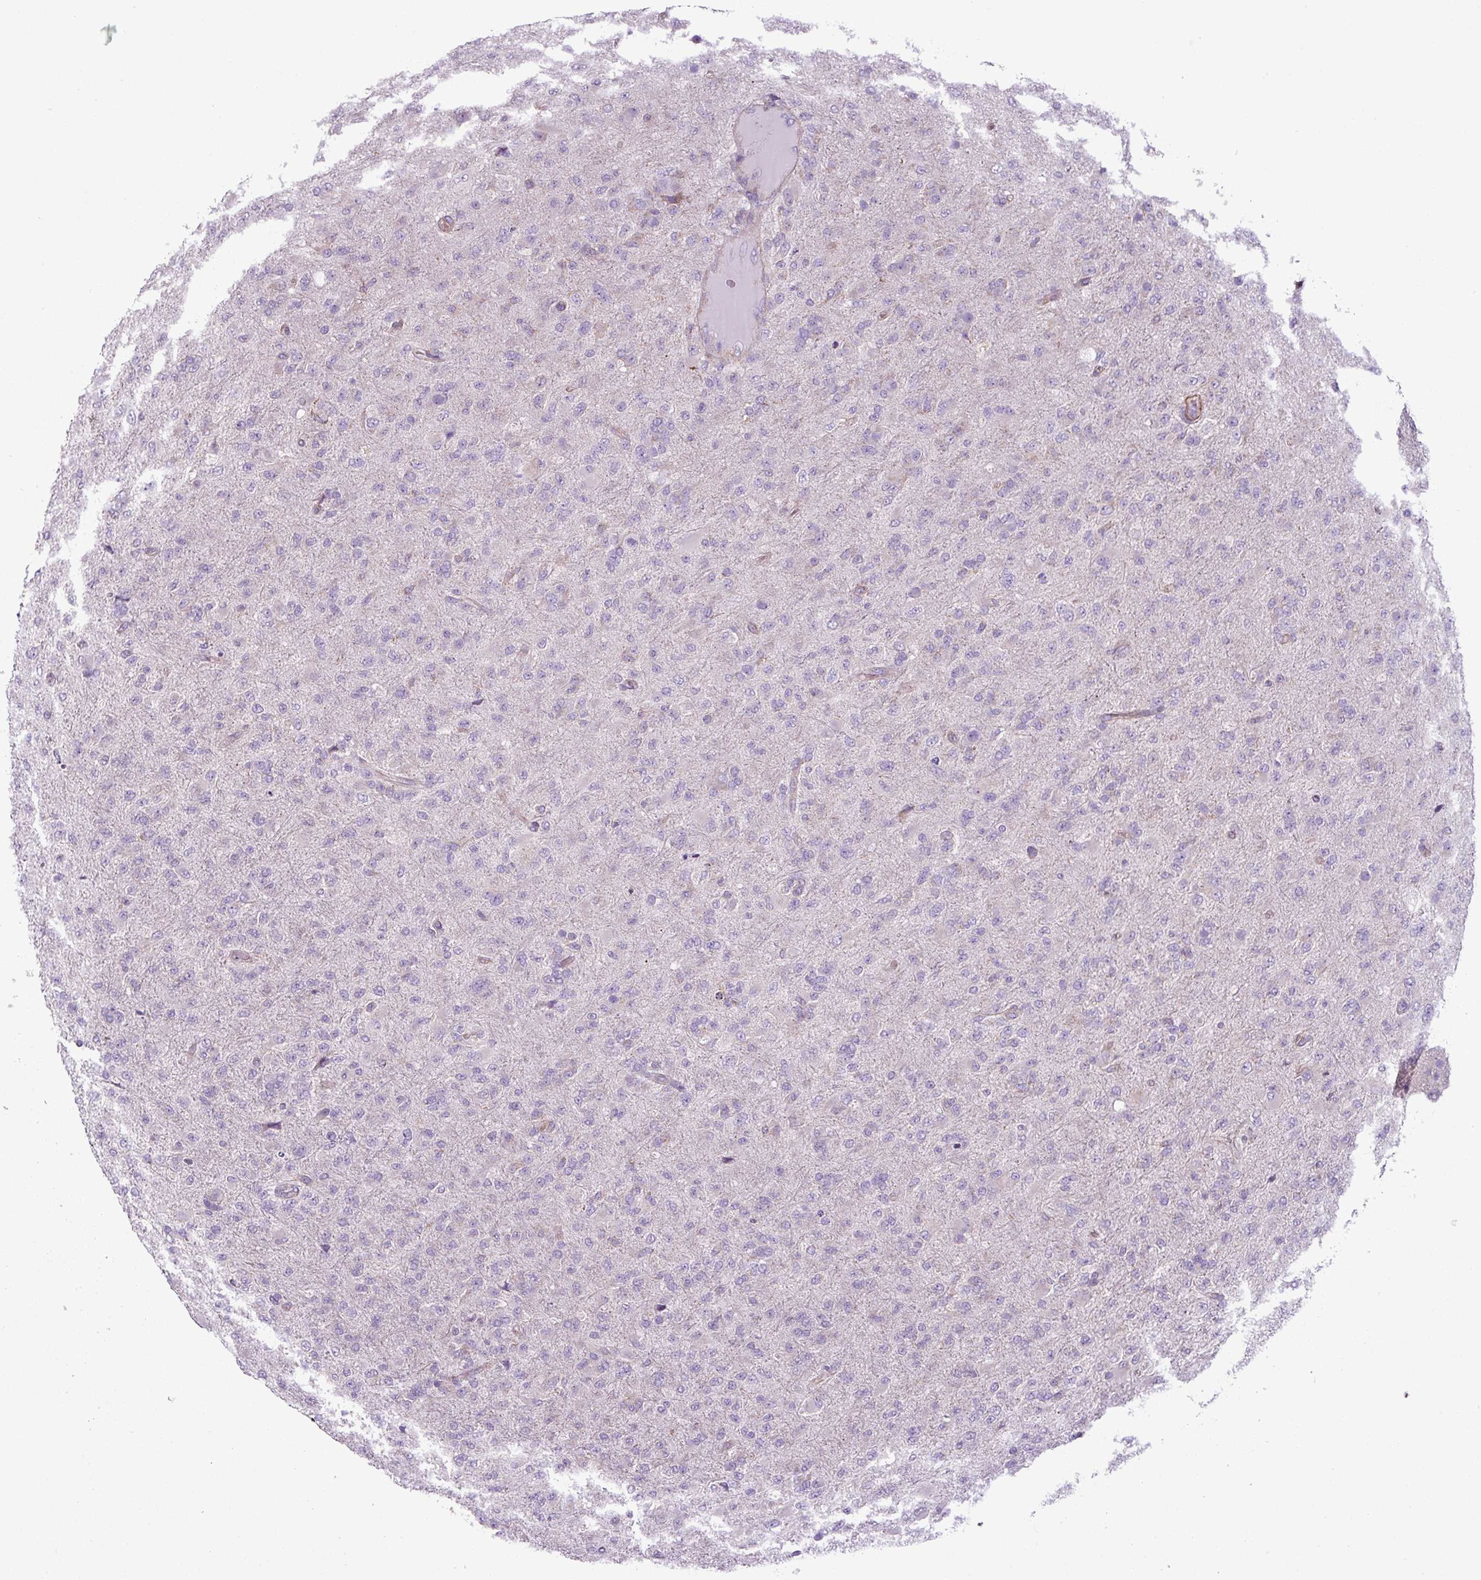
{"staining": {"intensity": "negative", "quantity": "none", "location": "none"}, "tissue": "glioma", "cell_type": "Tumor cells", "image_type": "cancer", "snomed": [{"axis": "morphology", "description": "Glioma, malignant, Low grade"}, {"axis": "topography", "description": "Brain"}], "caption": "Immunohistochemistry micrograph of neoplastic tissue: human malignant low-grade glioma stained with DAB (3,3'-diaminobenzidine) reveals no significant protein expression in tumor cells. (Immunohistochemistry, brightfield microscopy, high magnification).", "gene": "BTN2A2", "patient": {"sex": "male", "age": 65}}